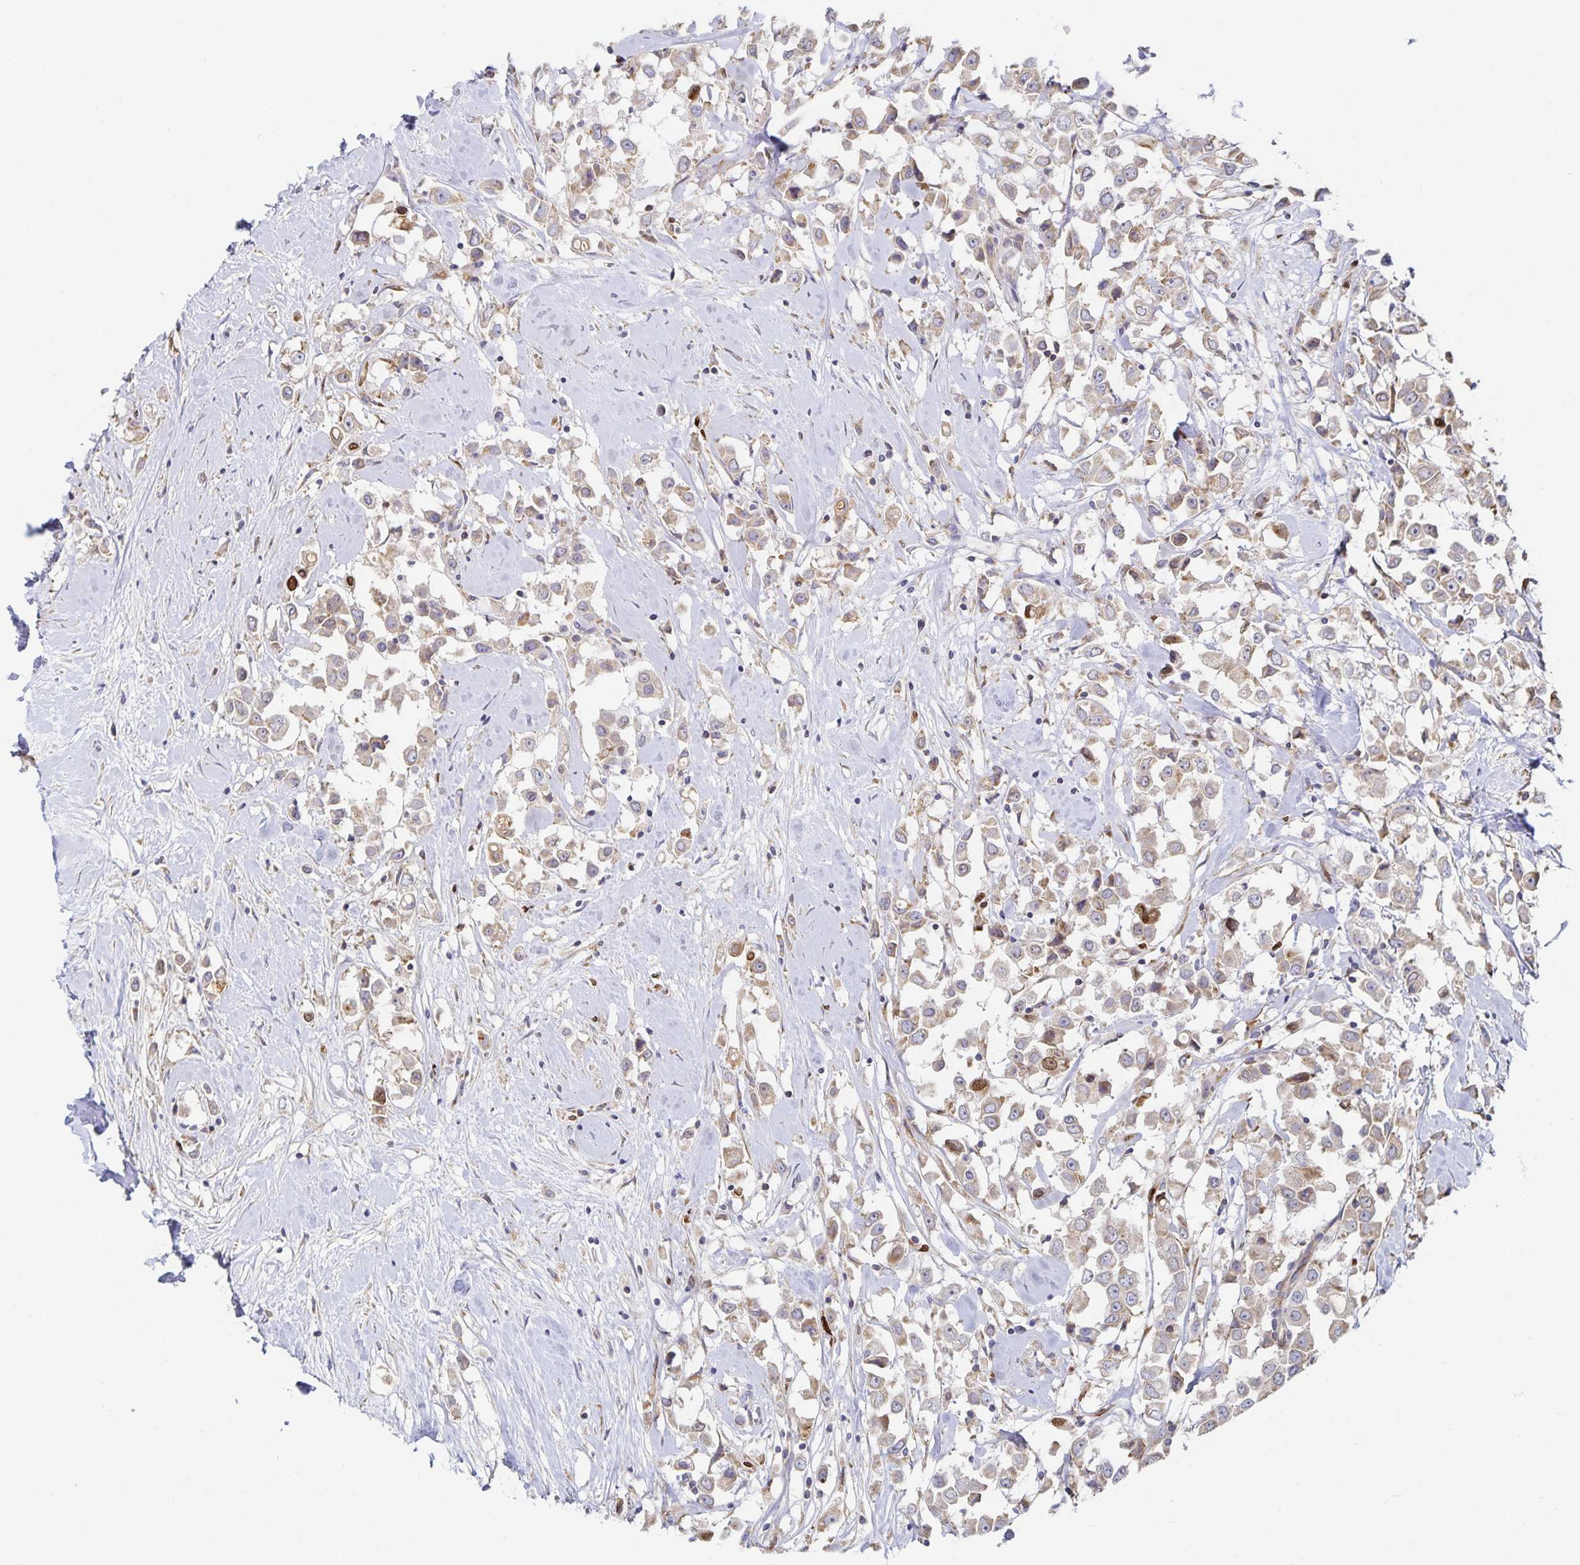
{"staining": {"intensity": "weak", "quantity": ">75%", "location": "cytoplasmic/membranous"}, "tissue": "breast cancer", "cell_type": "Tumor cells", "image_type": "cancer", "snomed": [{"axis": "morphology", "description": "Duct carcinoma"}, {"axis": "topography", "description": "Breast"}], "caption": "Breast intraductal carcinoma stained with DAB (3,3'-diaminobenzidine) immunohistochemistry exhibits low levels of weak cytoplasmic/membranous staining in about >75% of tumor cells. (Brightfield microscopy of DAB IHC at high magnification).", "gene": "NOMO1", "patient": {"sex": "female", "age": 61}}